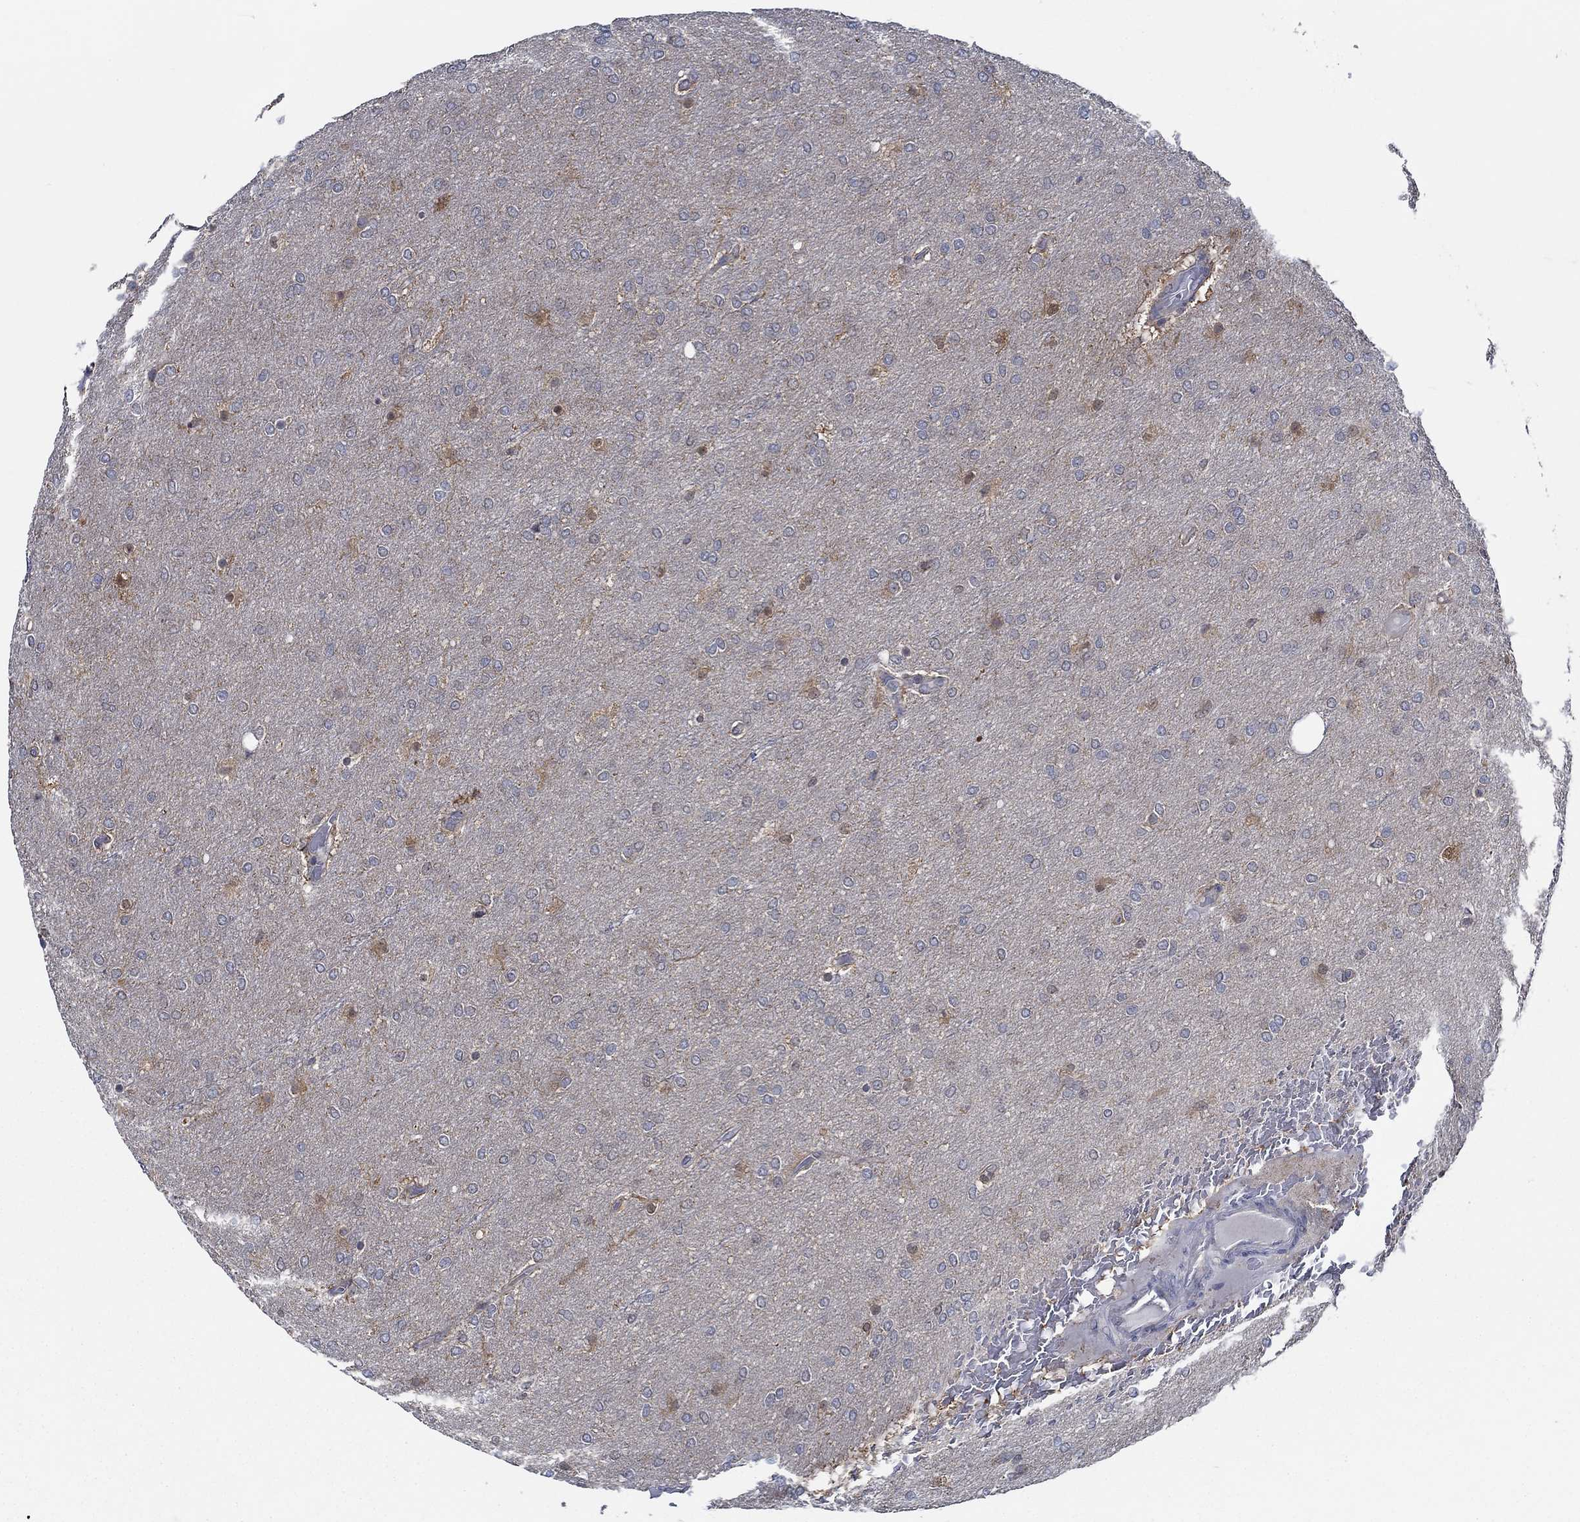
{"staining": {"intensity": "negative", "quantity": "none", "location": "none"}, "tissue": "glioma", "cell_type": "Tumor cells", "image_type": "cancer", "snomed": [{"axis": "morphology", "description": "Glioma, malignant, High grade"}, {"axis": "topography", "description": "Brain"}], "caption": "Immunohistochemistry (IHC) micrograph of human glioma stained for a protein (brown), which displays no expression in tumor cells.", "gene": "DACT1", "patient": {"sex": "female", "age": 61}}